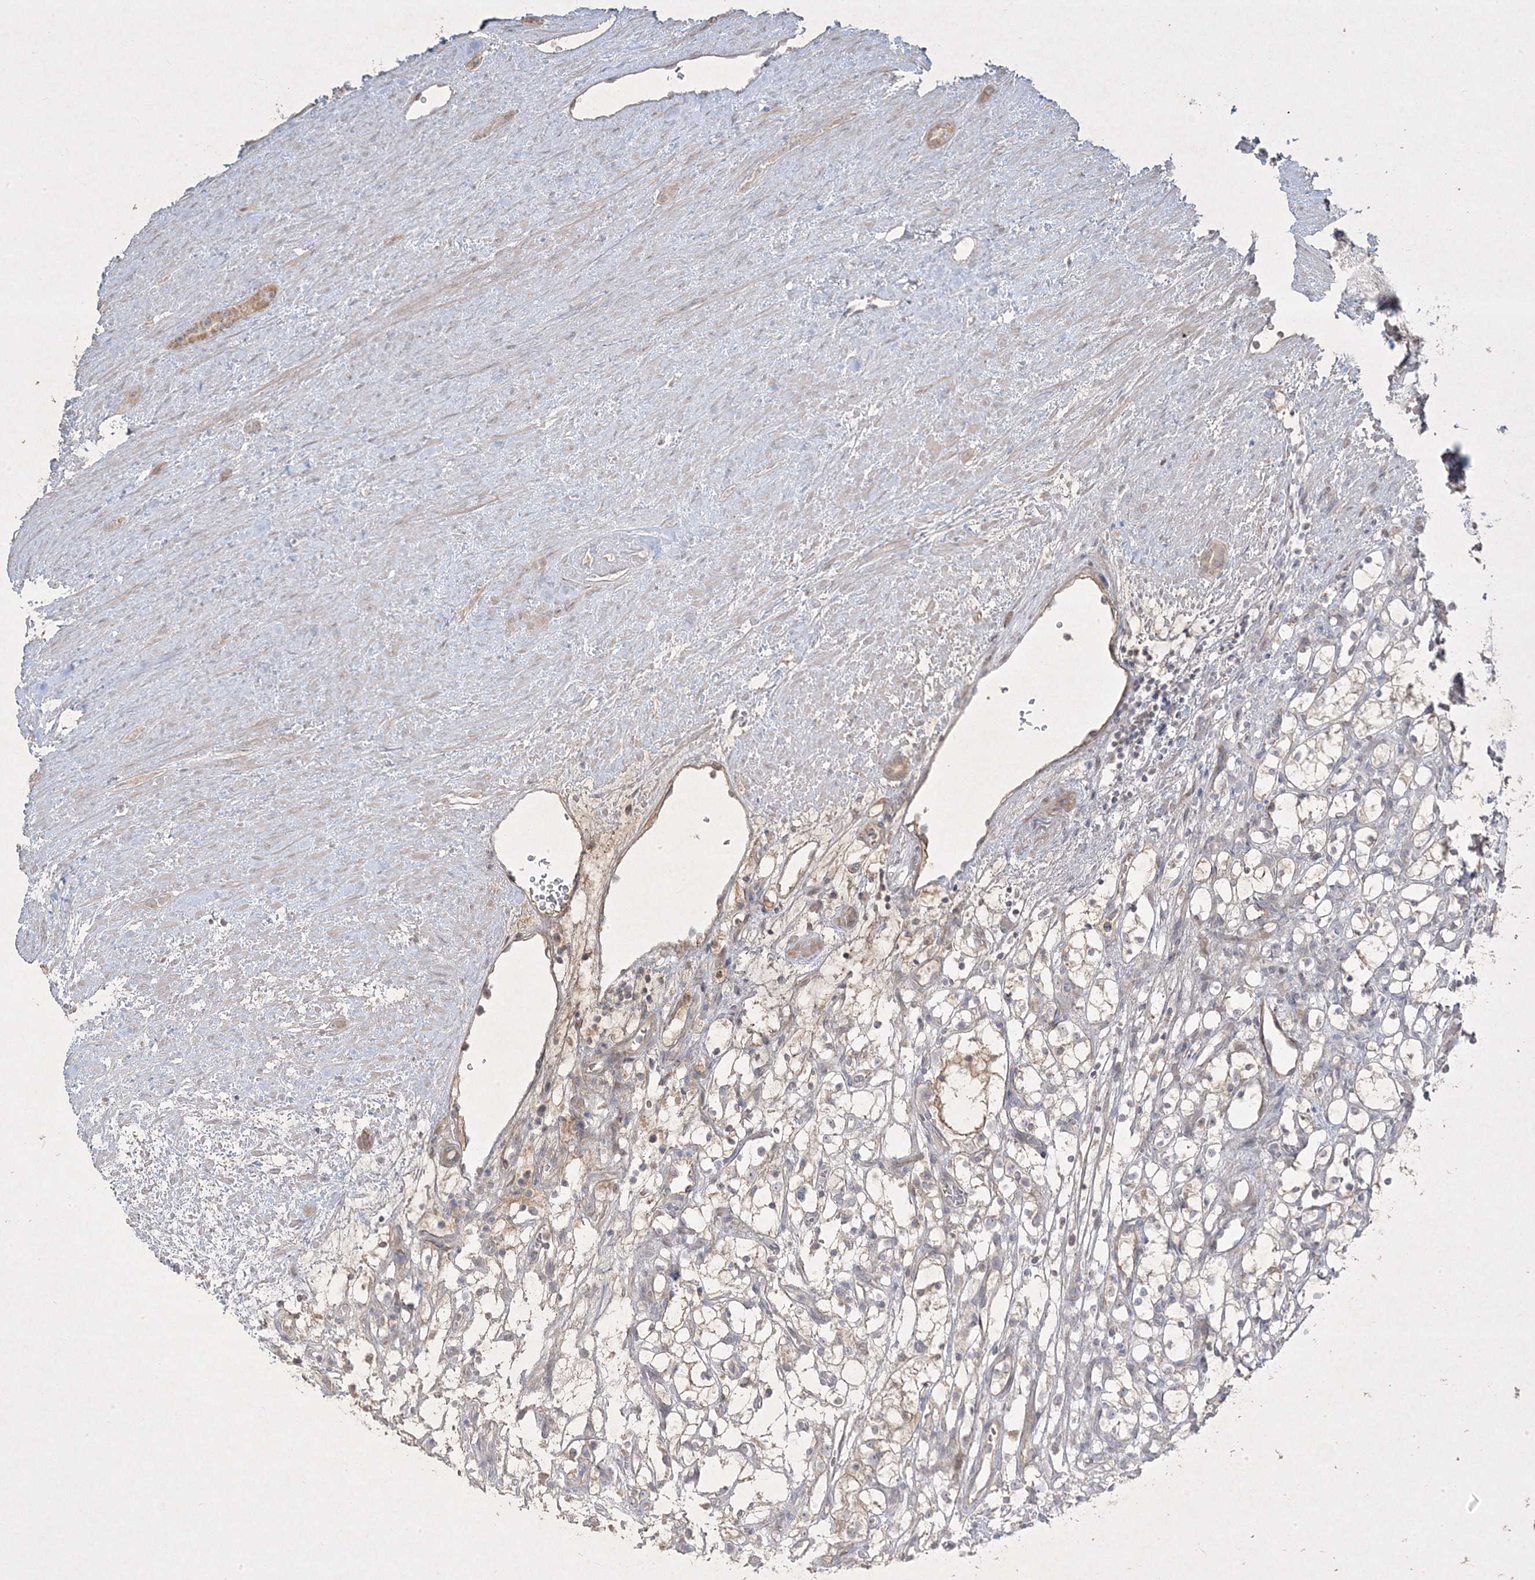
{"staining": {"intensity": "weak", "quantity": "<25%", "location": "cytoplasmic/membranous"}, "tissue": "renal cancer", "cell_type": "Tumor cells", "image_type": "cancer", "snomed": [{"axis": "morphology", "description": "Adenocarcinoma, NOS"}, {"axis": "topography", "description": "Kidney"}], "caption": "High magnification brightfield microscopy of renal adenocarcinoma stained with DAB (3,3'-diaminobenzidine) (brown) and counterstained with hematoxylin (blue): tumor cells show no significant expression.", "gene": "RGL4", "patient": {"sex": "female", "age": 69}}